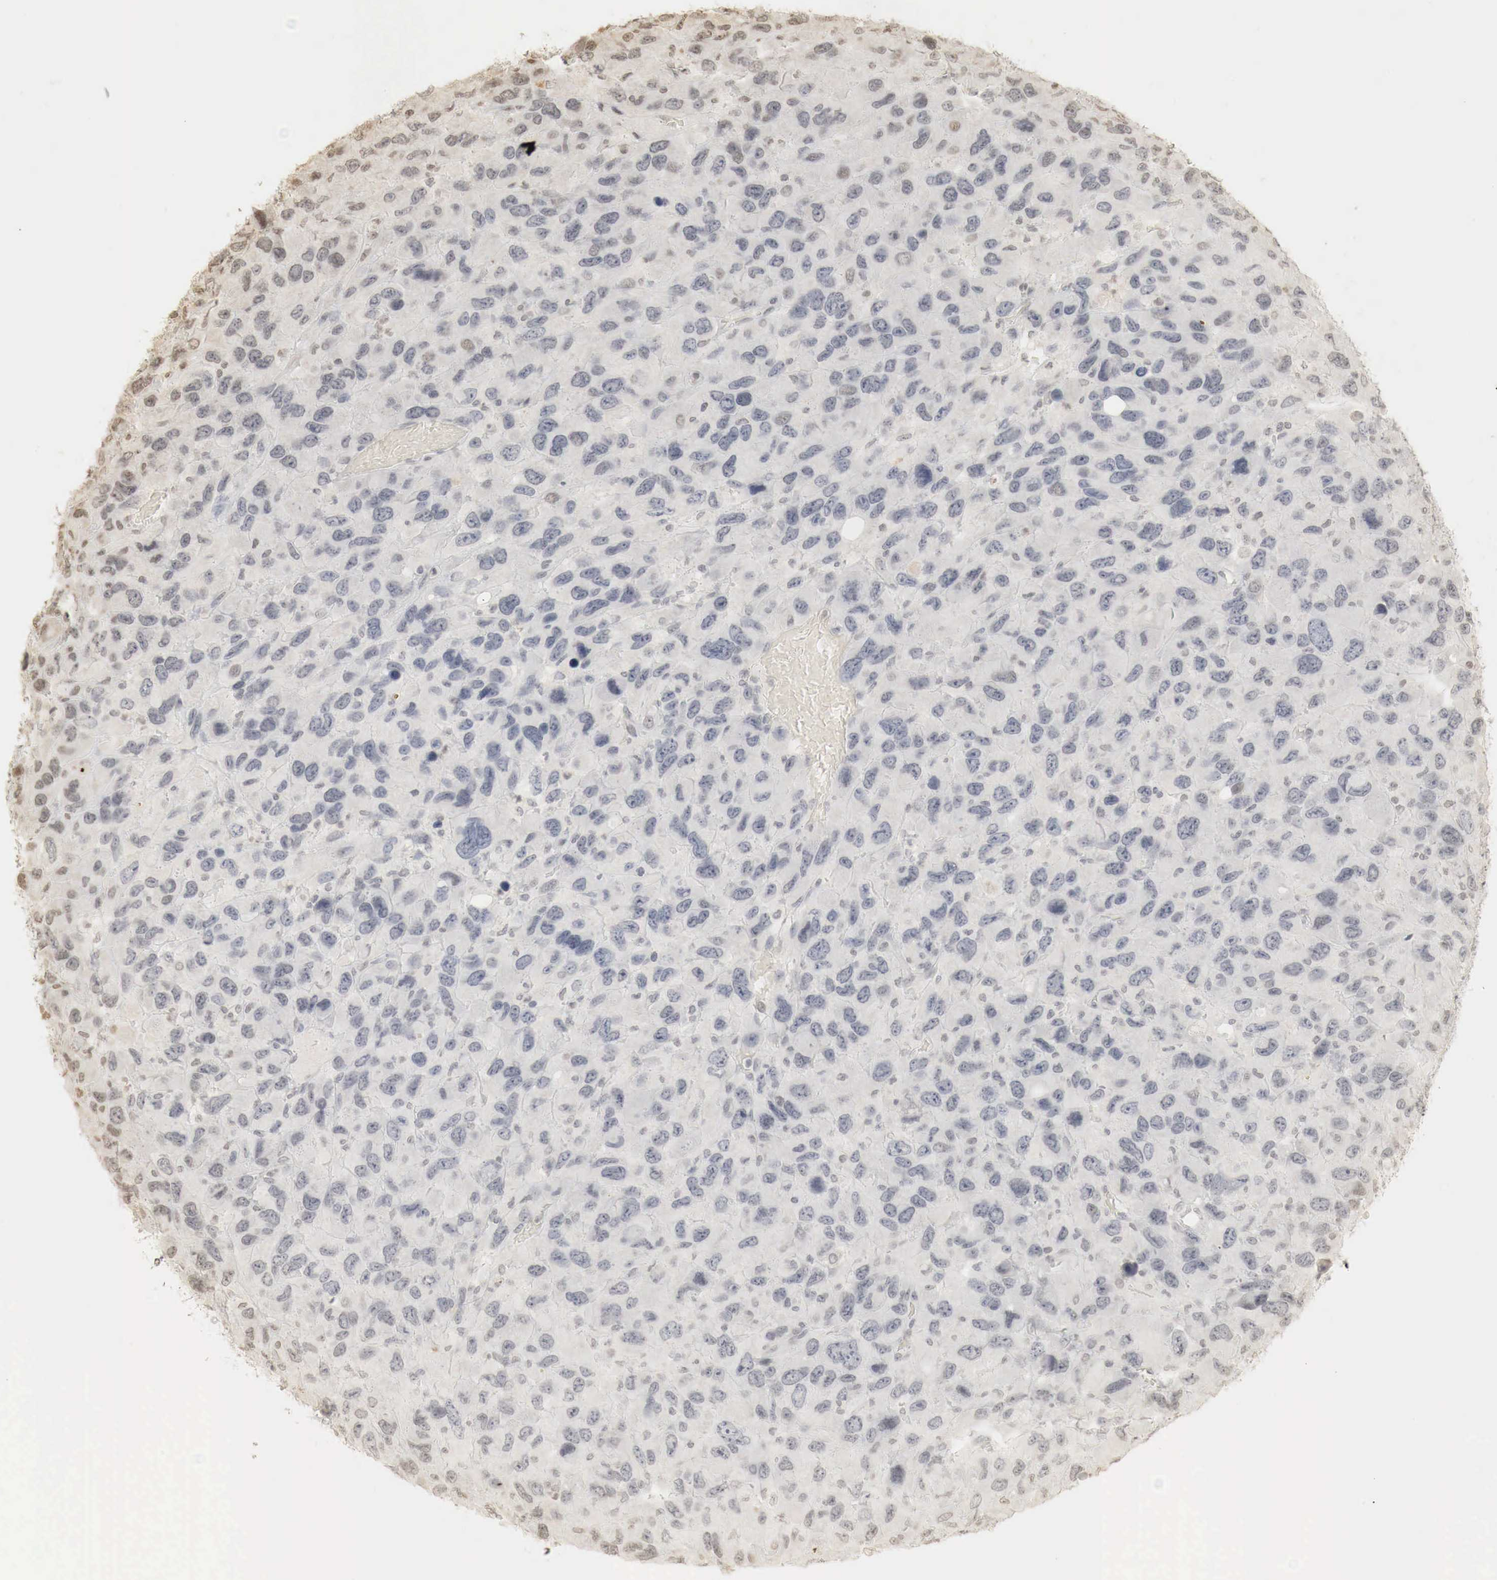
{"staining": {"intensity": "weak", "quantity": "<25%", "location": "nuclear"}, "tissue": "renal cancer", "cell_type": "Tumor cells", "image_type": "cancer", "snomed": [{"axis": "morphology", "description": "Adenocarcinoma, NOS"}, {"axis": "topography", "description": "Kidney"}], "caption": "A high-resolution image shows immunohistochemistry staining of renal adenocarcinoma, which demonstrates no significant positivity in tumor cells. (DAB (3,3'-diaminobenzidine) immunohistochemistry (IHC) with hematoxylin counter stain).", "gene": "ERBB4", "patient": {"sex": "male", "age": 79}}